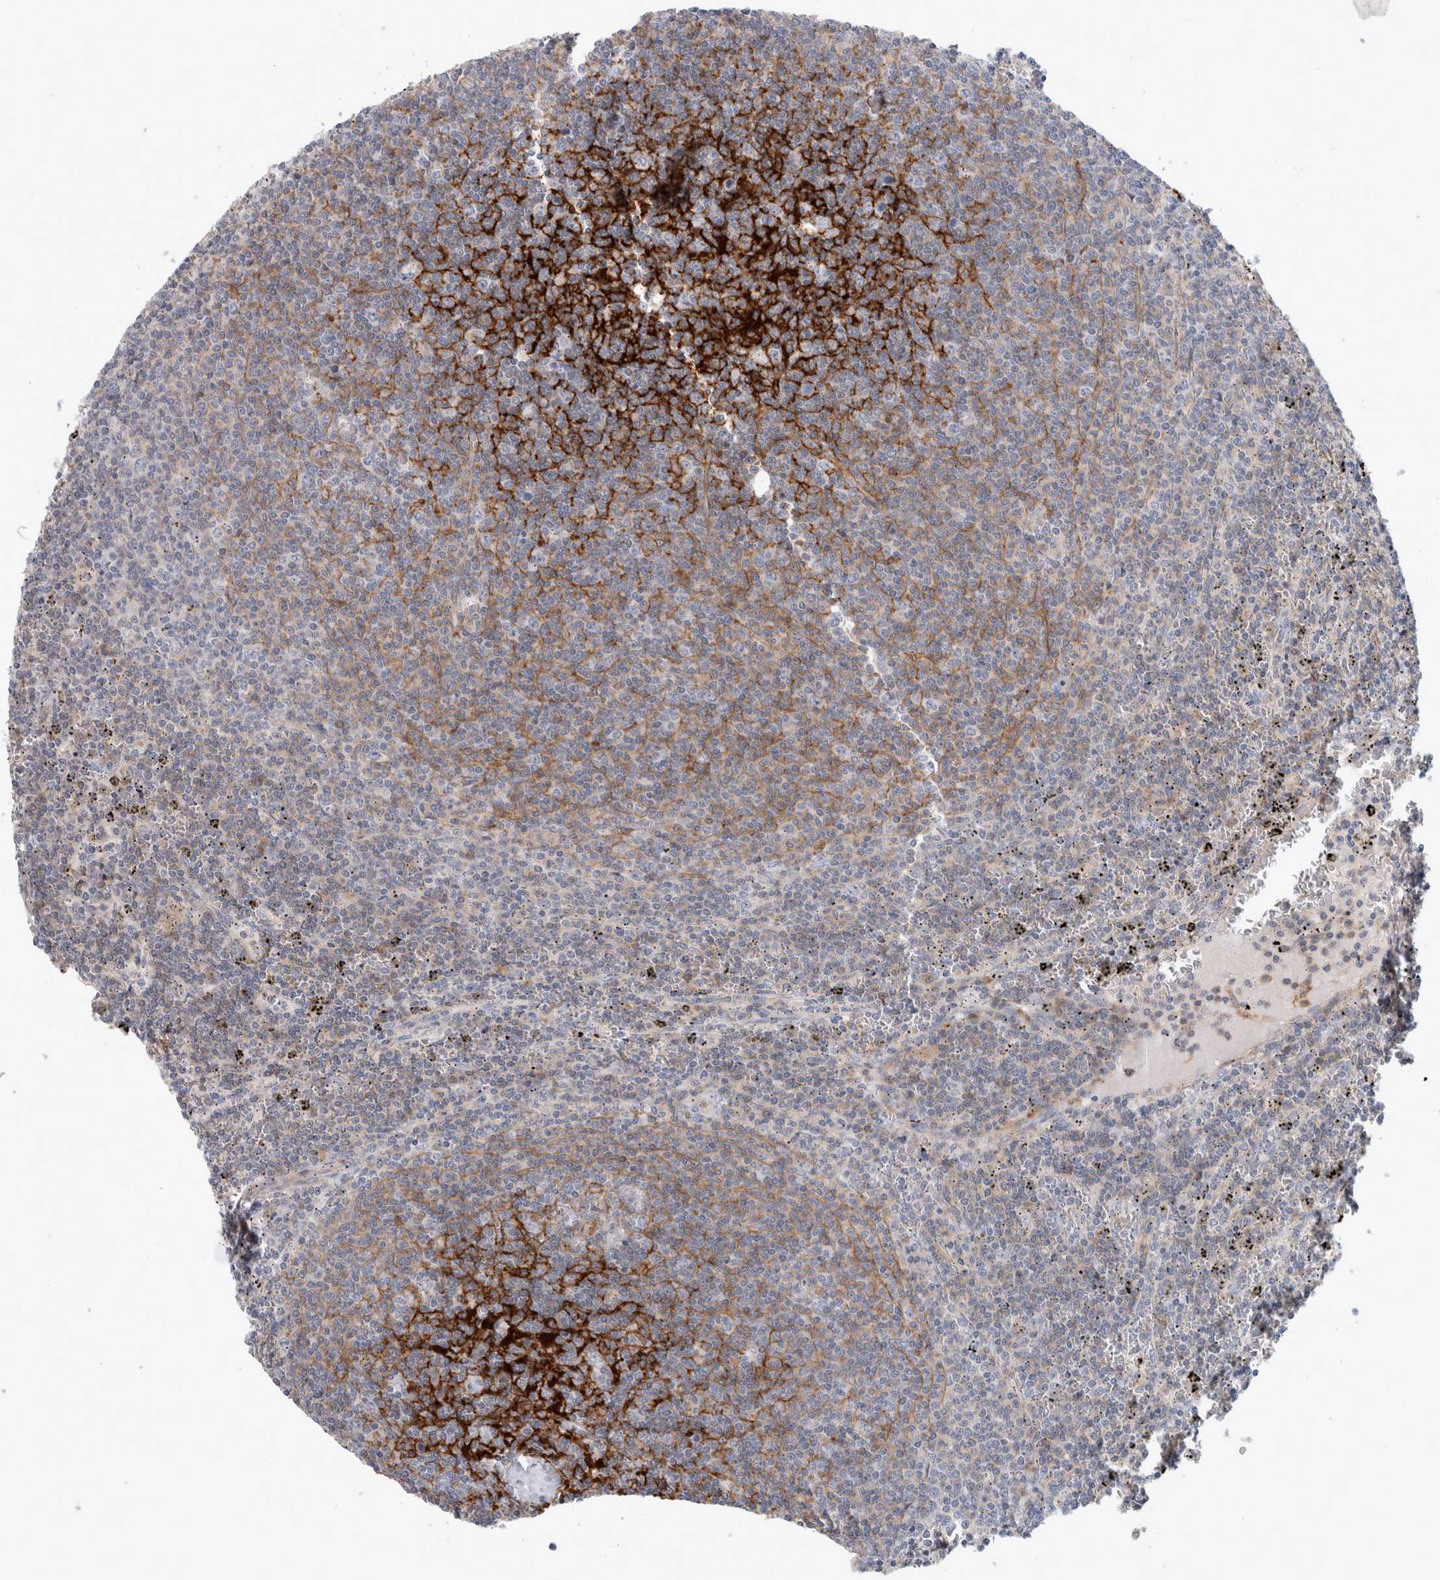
{"staining": {"intensity": "negative", "quantity": "none", "location": "none"}, "tissue": "lymphoma", "cell_type": "Tumor cells", "image_type": "cancer", "snomed": [{"axis": "morphology", "description": "Malignant lymphoma, non-Hodgkin's type, Low grade"}, {"axis": "topography", "description": "Spleen"}], "caption": "IHC of human low-grade malignant lymphoma, non-Hodgkin's type reveals no staining in tumor cells.", "gene": "CD55", "patient": {"sex": "female", "age": 50}}